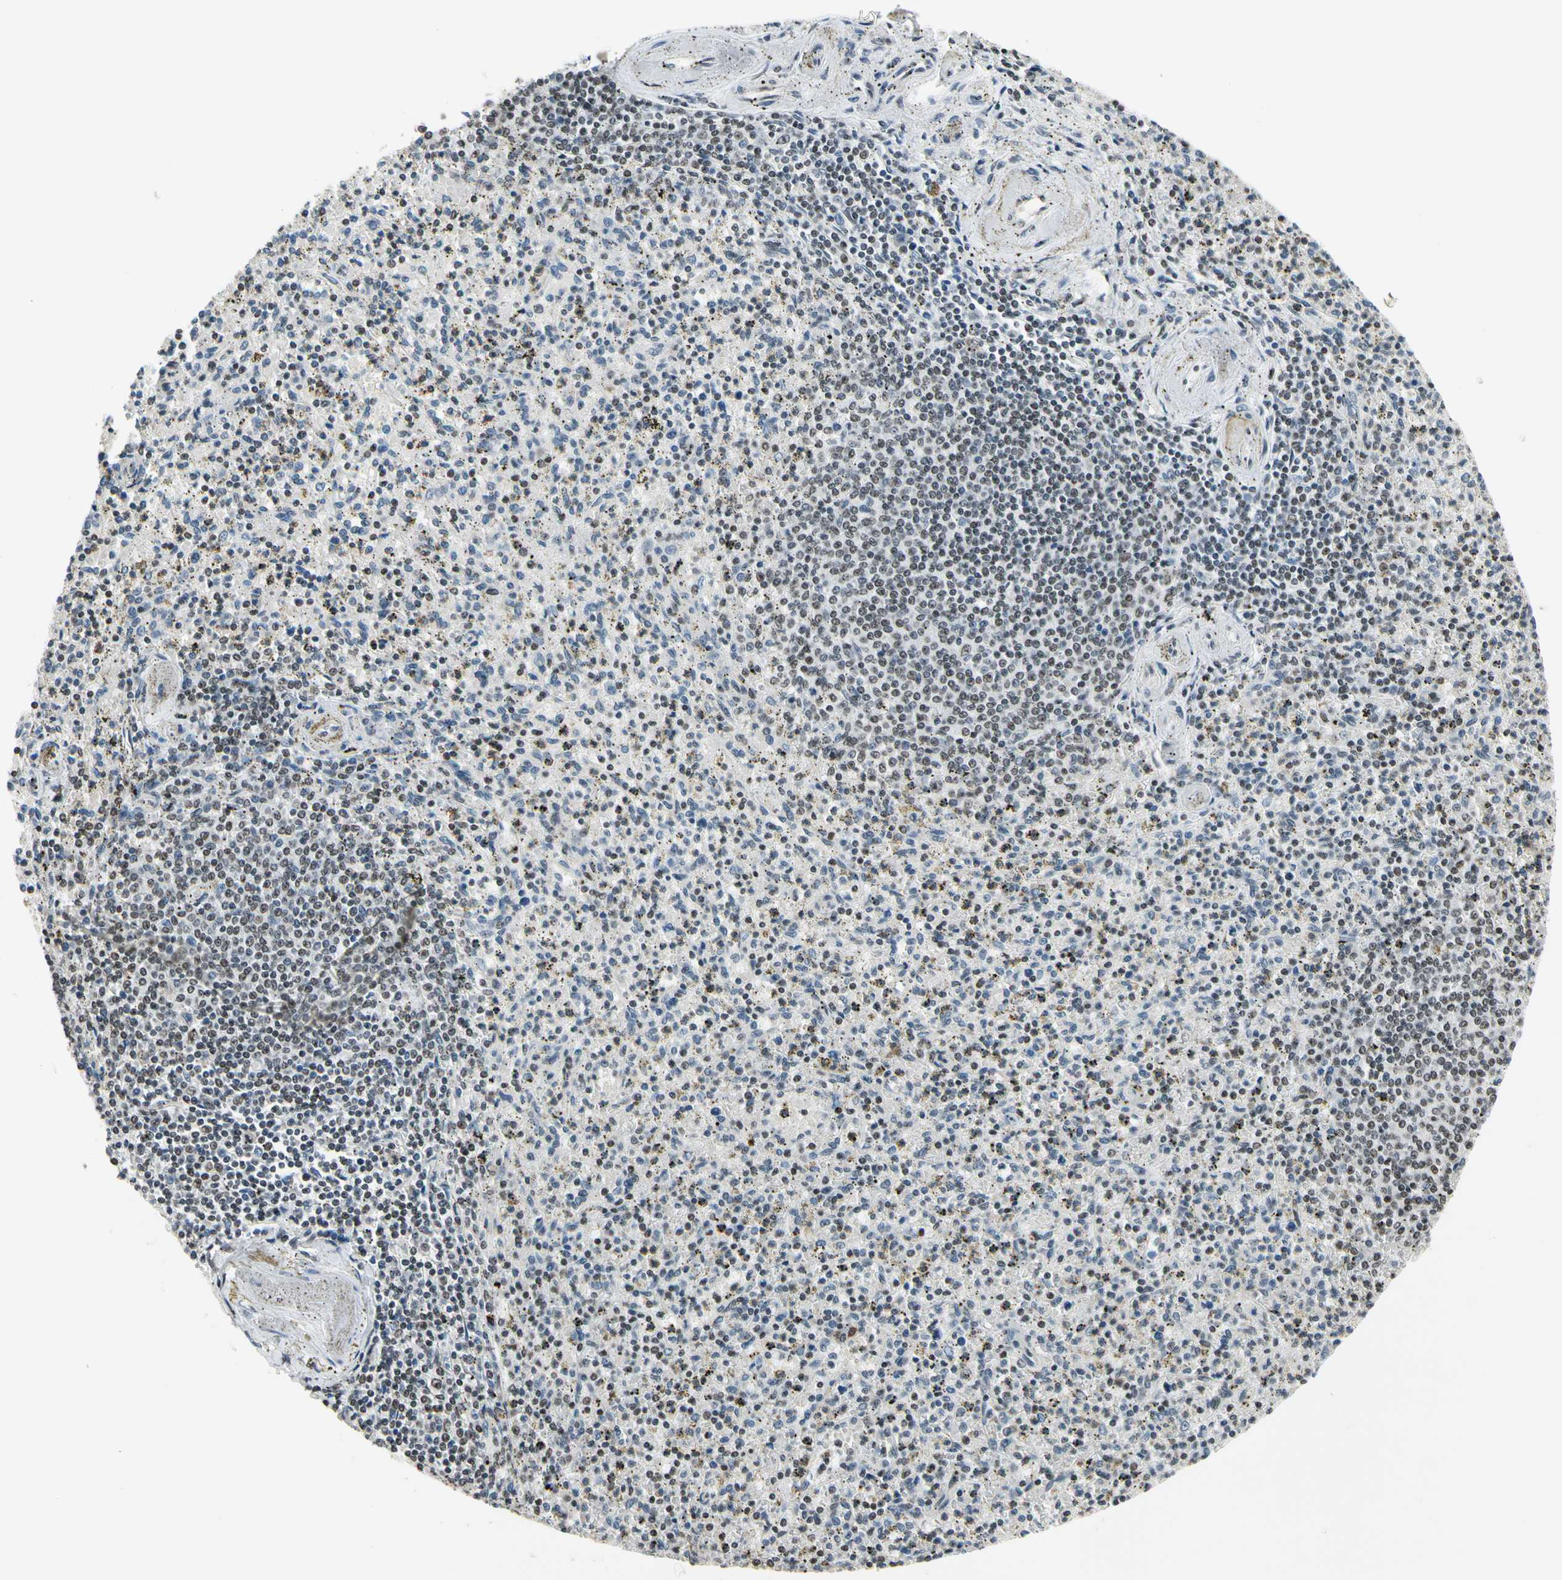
{"staining": {"intensity": "weak", "quantity": "25%-75%", "location": "nuclear"}, "tissue": "spleen", "cell_type": "Cells in red pulp", "image_type": "normal", "snomed": [{"axis": "morphology", "description": "Normal tissue, NOS"}, {"axis": "topography", "description": "Spleen"}], "caption": "A brown stain labels weak nuclear expression of a protein in cells in red pulp of benign spleen.", "gene": "RECQL", "patient": {"sex": "male", "age": 72}}